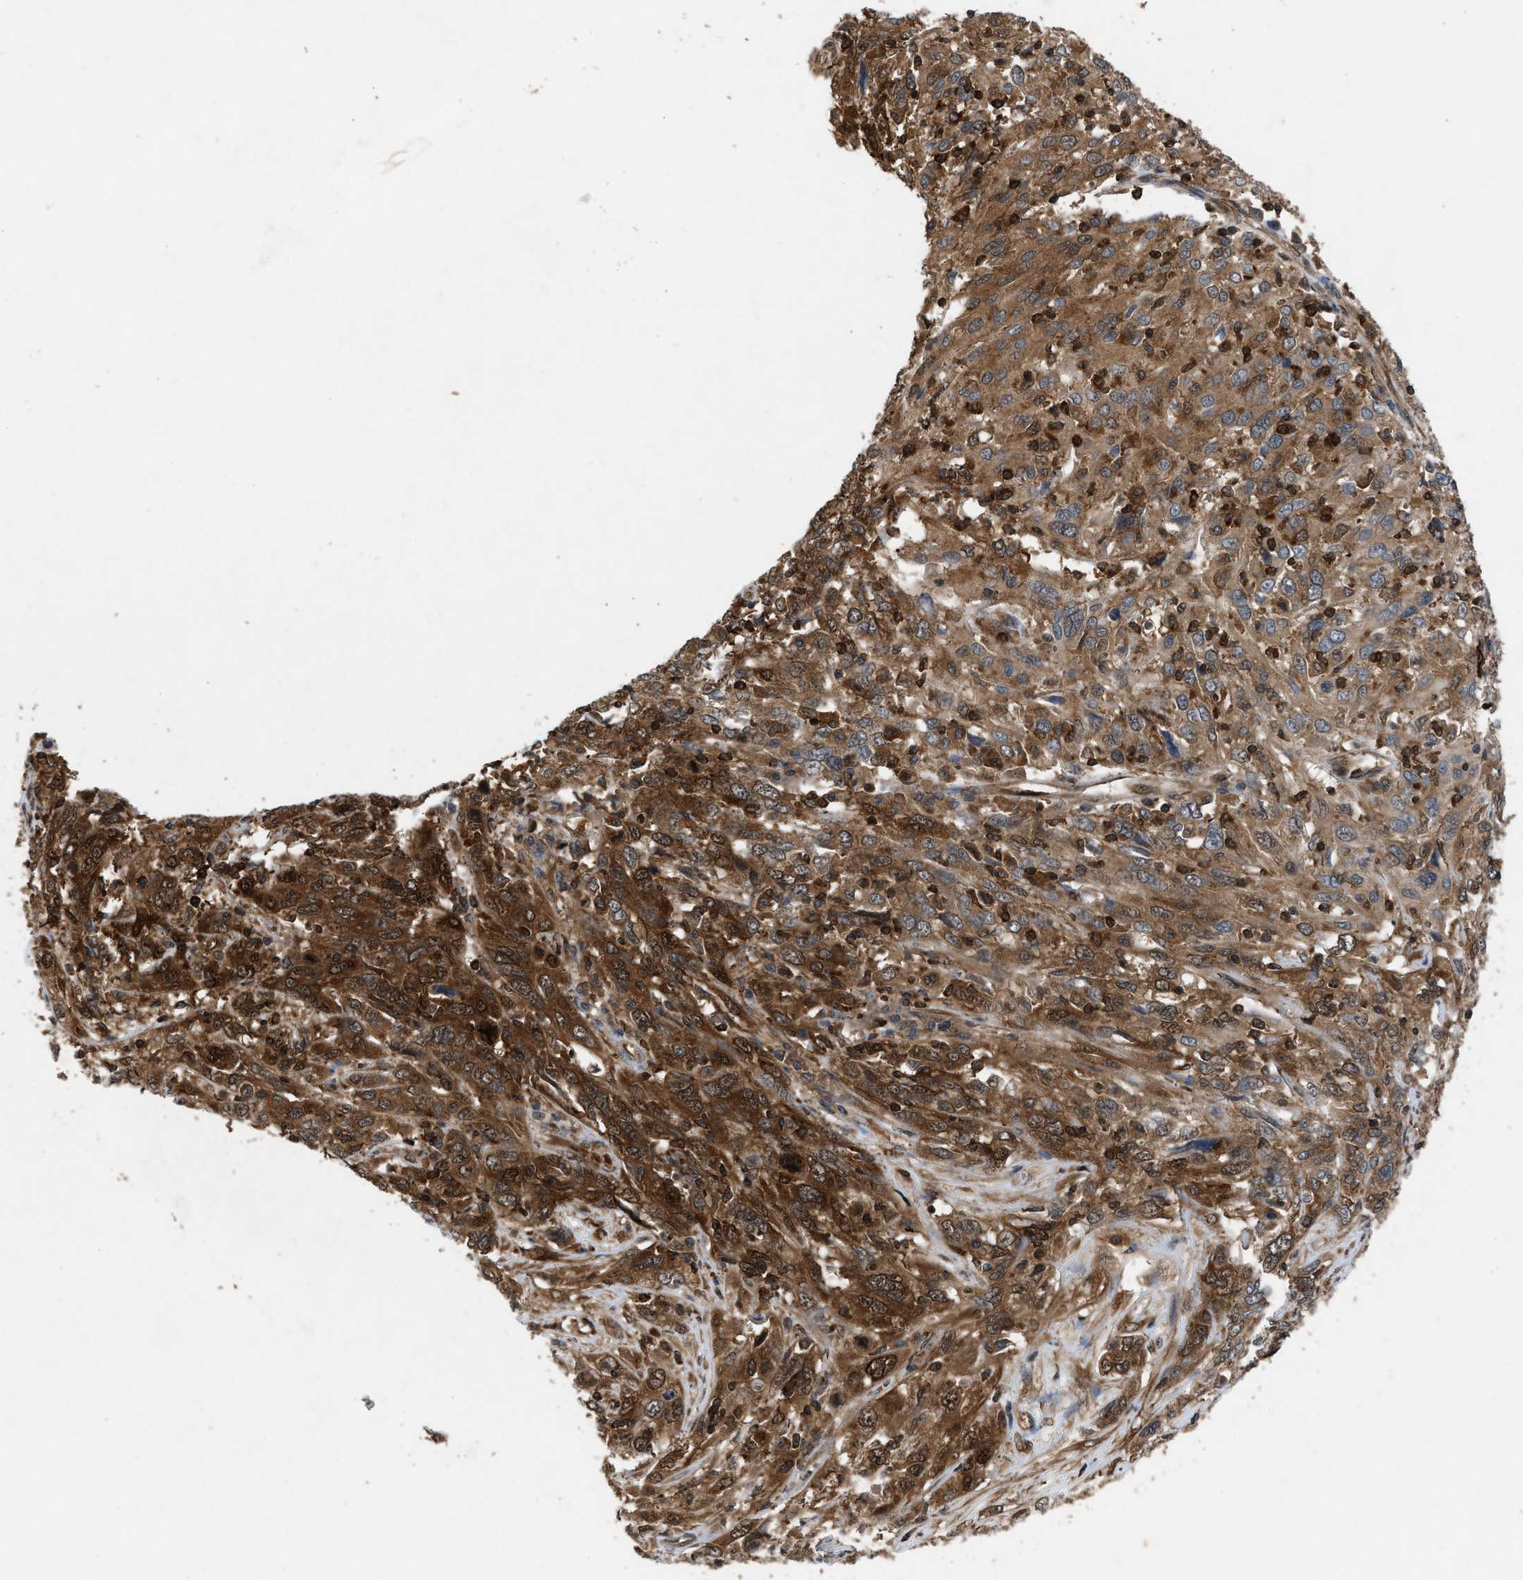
{"staining": {"intensity": "strong", "quantity": "25%-75%", "location": "cytoplasmic/membranous,nuclear"}, "tissue": "cervical cancer", "cell_type": "Tumor cells", "image_type": "cancer", "snomed": [{"axis": "morphology", "description": "Squamous cell carcinoma, NOS"}, {"axis": "topography", "description": "Cervix"}], "caption": "The histopathology image shows a brown stain indicating the presence of a protein in the cytoplasmic/membranous and nuclear of tumor cells in squamous cell carcinoma (cervical).", "gene": "OXSR1", "patient": {"sex": "female", "age": 46}}